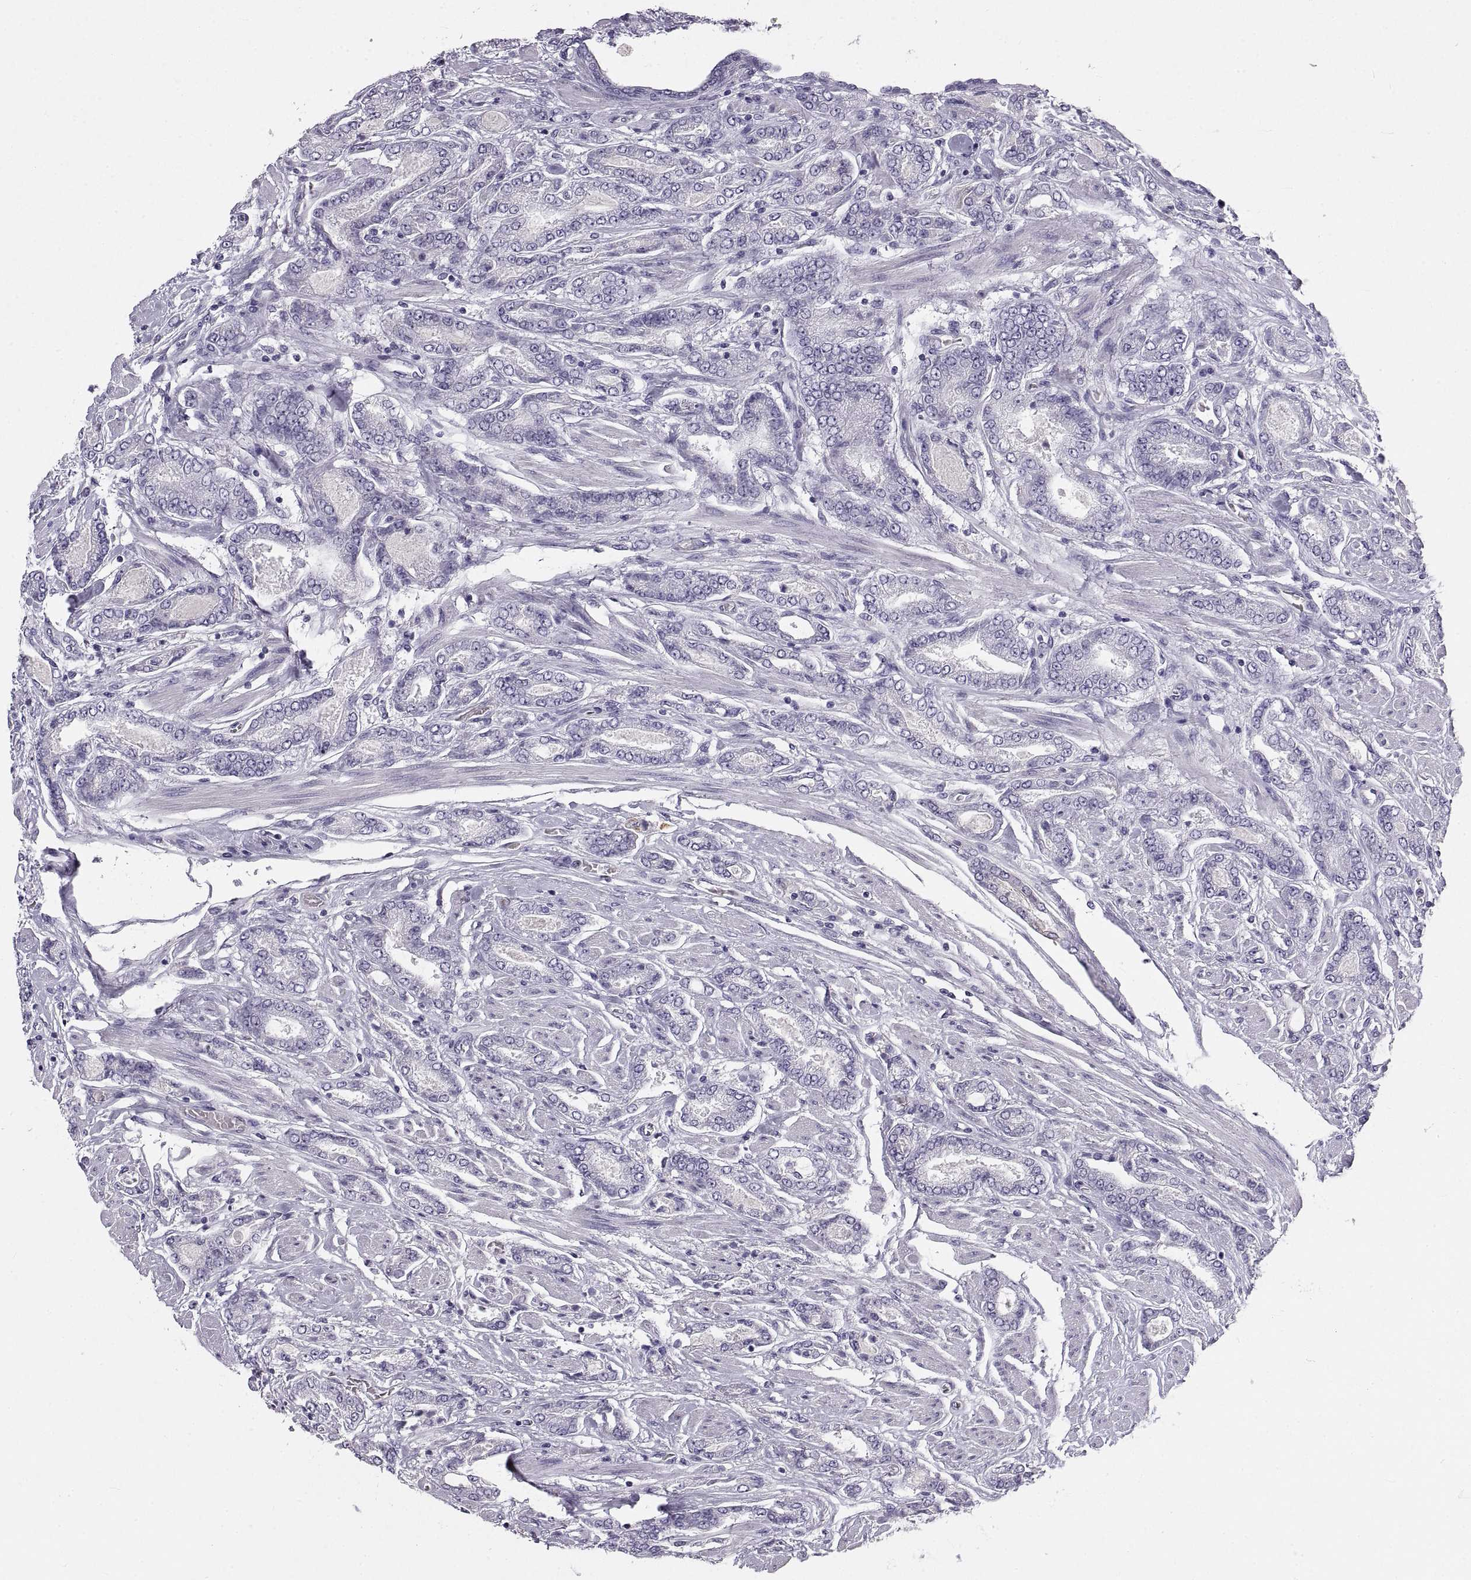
{"staining": {"intensity": "negative", "quantity": "none", "location": "none"}, "tissue": "prostate cancer", "cell_type": "Tumor cells", "image_type": "cancer", "snomed": [{"axis": "morphology", "description": "Adenocarcinoma, NOS"}, {"axis": "topography", "description": "Prostate"}], "caption": "This is an immunohistochemistry histopathology image of human adenocarcinoma (prostate). There is no staining in tumor cells.", "gene": "CRYBB3", "patient": {"sex": "male", "age": 64}}